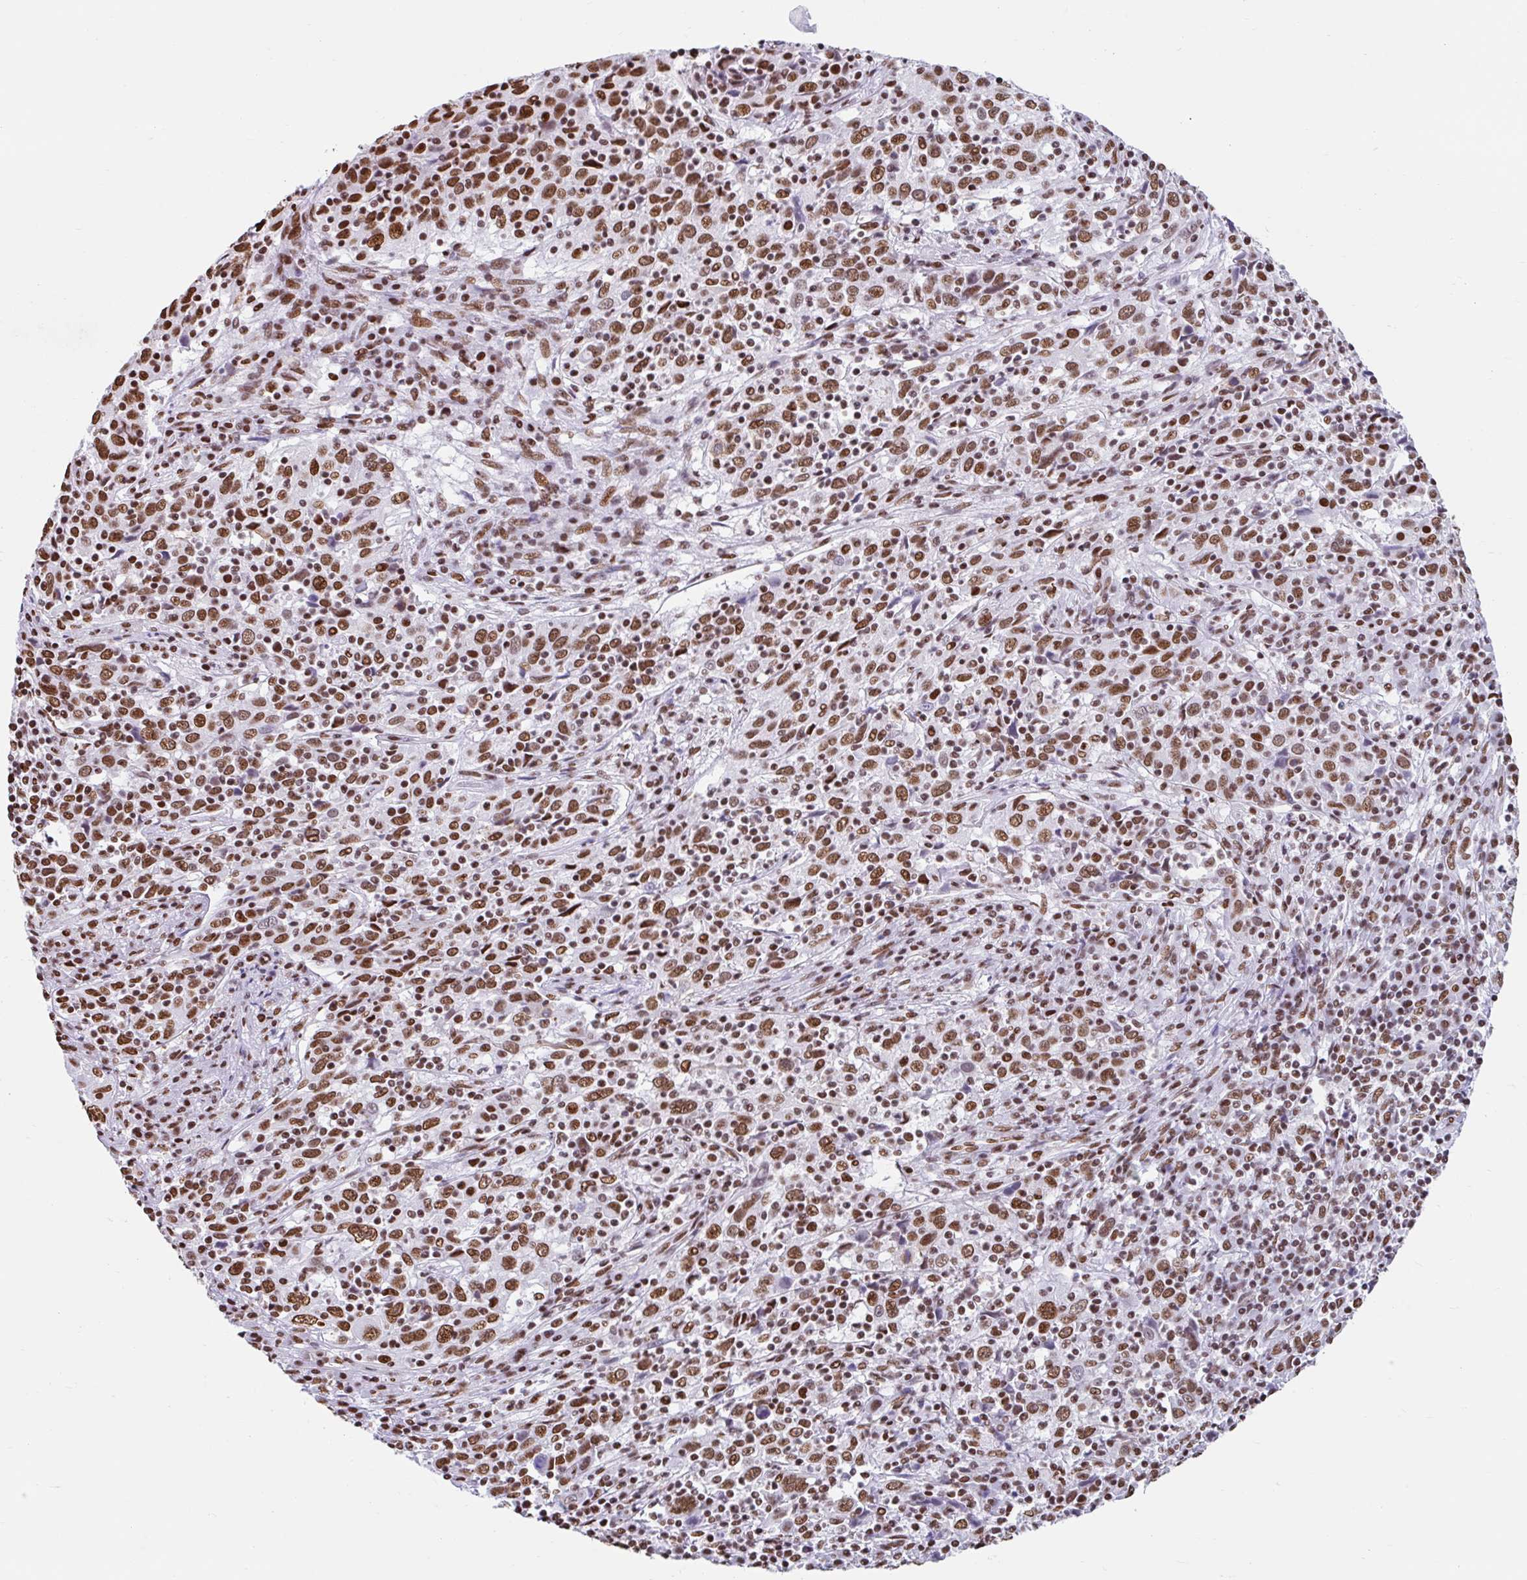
{"staining": {"intensity": "strong", "quantity": ">75%", "location": "nuclear"}, "tissue": "cervical cancer", "cell_type": "Tumor cells", "image_type": "cancer", "snomed": [{"axis": "morphology", "description": "Squamous cell carcinoma, NOS"}, {"axis": "topography", "description": "Cervix"}], "caption": "Immunohistochemistry (DAB) staining of cervical squamous cell carcinoma displays strong nuclear protein staining in approximately >75% of tumor cells.", "gene": "KHDRBS1", "patient": {"sex": "female", "age": 46}}